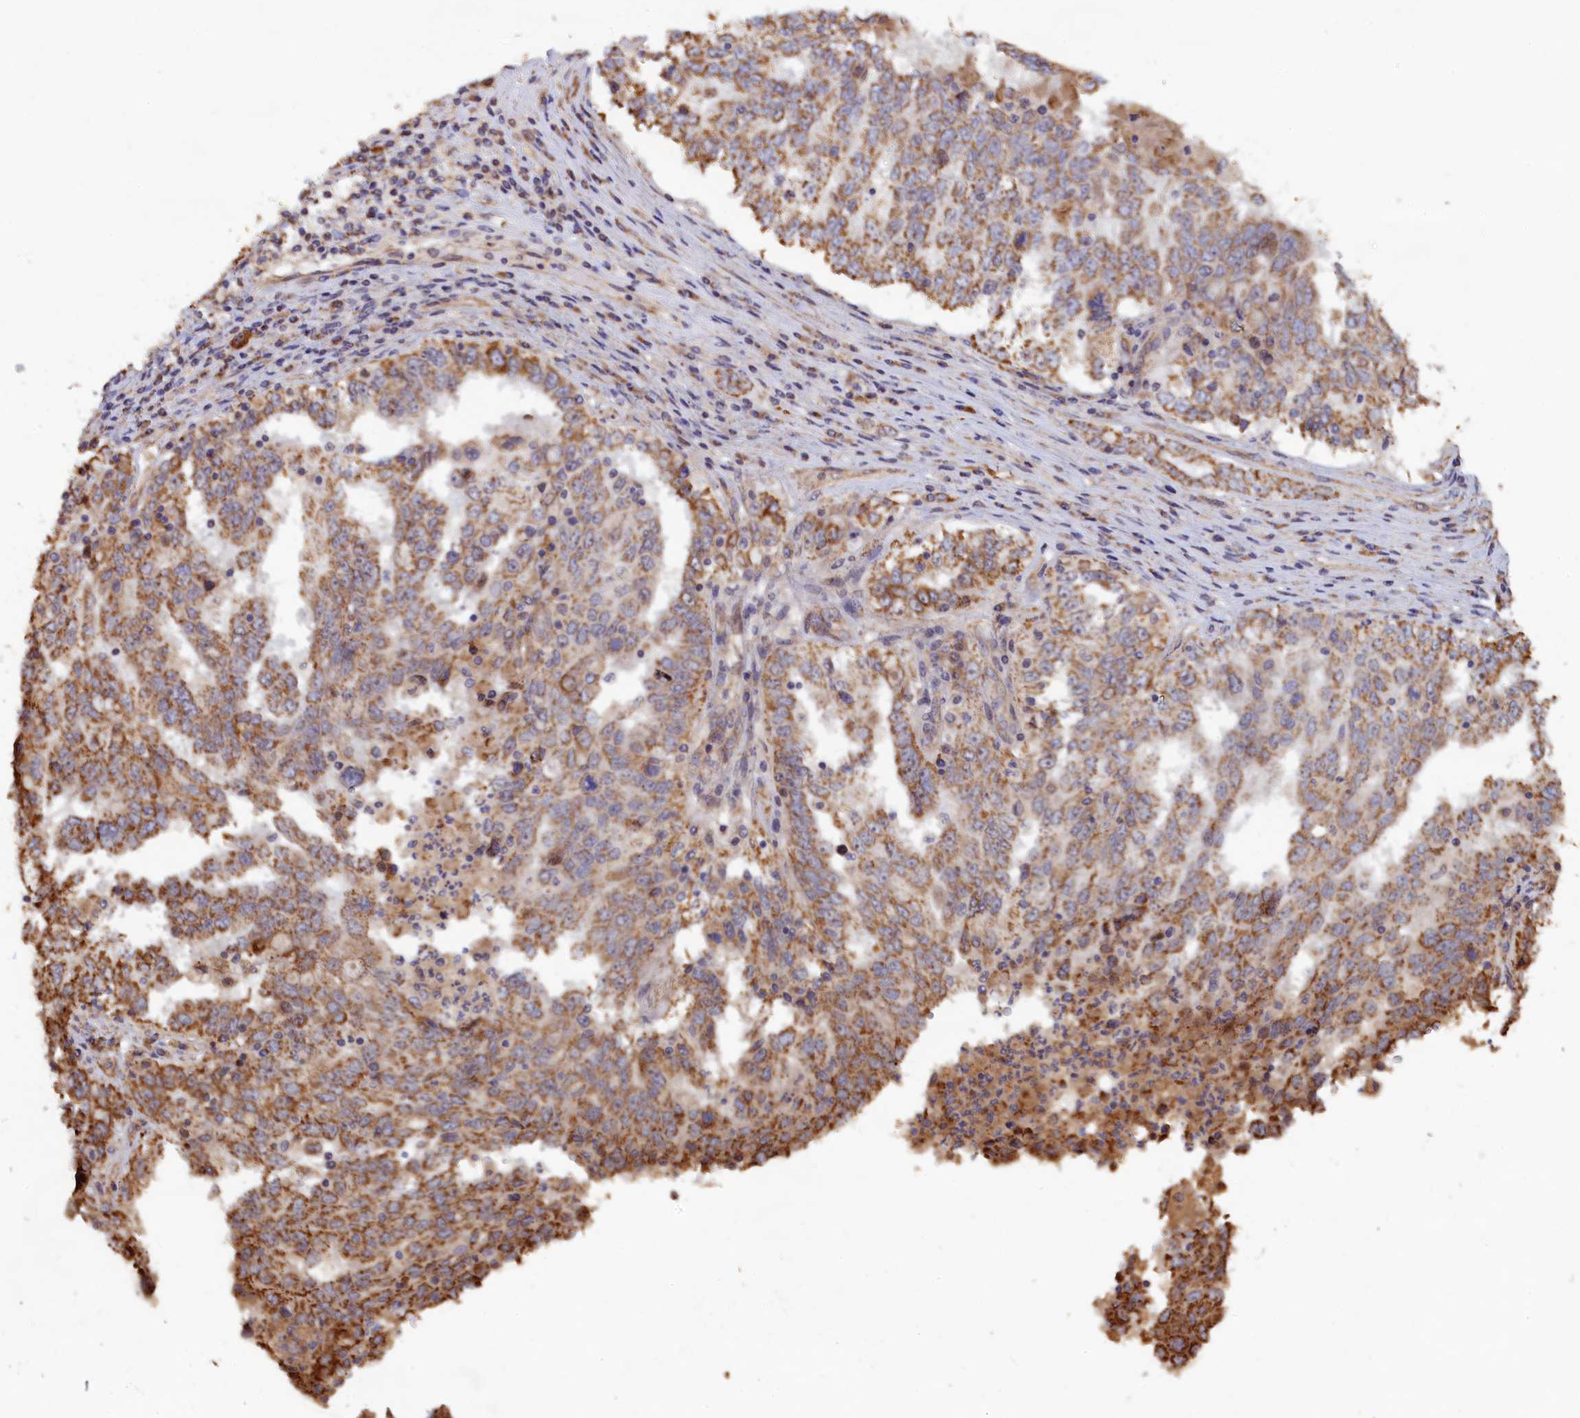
{"staining": {"intensity": "moderate", "quantity": ">75%", "location": "cytoplasmic/membranous"}, "tissue": "ovarian cancer", "cell_type": "Tumor cells", "image_type": "cancer", "snomed": [{"axis": "morphology", "description": "Carcinoma, endometroid"}, {"axis": "topography", "description": "Ovary"}], "caption": "This is a photomicrograph of immunohistochemistry (IHC) staining of endometroid carcinoma (ovarian), which shows moderate expression in the cytoplasmic/membranous of tumor cells.", "gene": "ZNF816", "patient": {"sex": "female", "age": 62}}